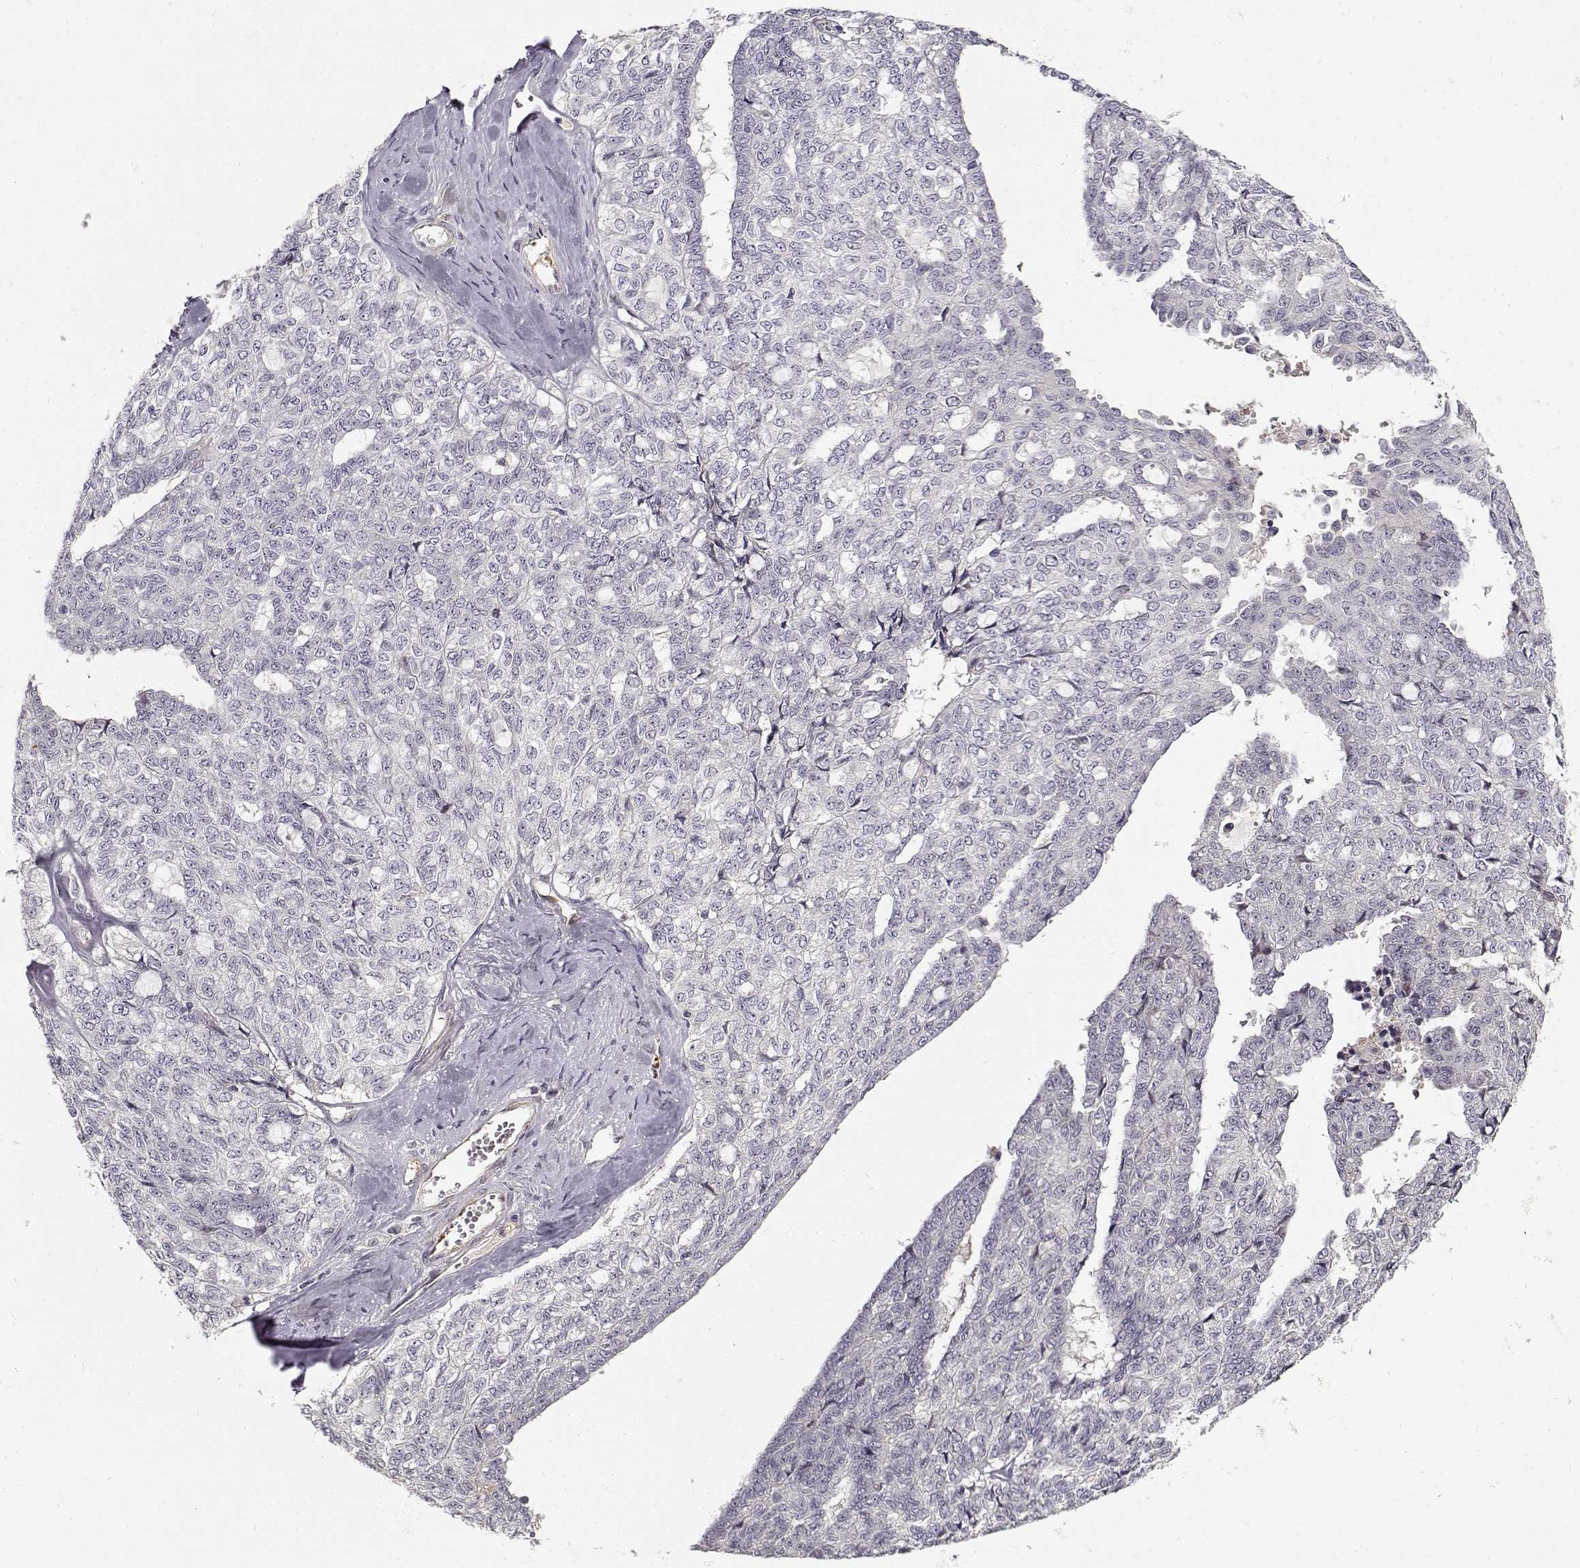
{"staining": {"intensity": "negative", "quantity": "none", "location": "none"}, "tissue": "ovarian cancer", "cell_type": "Tumor cells", "image_type": "cancer", "snomed": [{"axis": "morphology", "description": "Cystadenocarcinoma, serous, NOS"}, {"axis": "topography", "description": "Ovary"}], "caption": "Immunohistochemical staining of ovarian serous cystadenocarcinoma reveals no significant expression in tumor cells. The staining was performed using DAB (3,3'-diaminobenzidine) to visualize the protein expression in brown, while the nuclei were stained in blue with hematoxylin (Magnification: 20x).", "gene": "RGS9BP", "patient": {"sex": "female", "age": 71}}